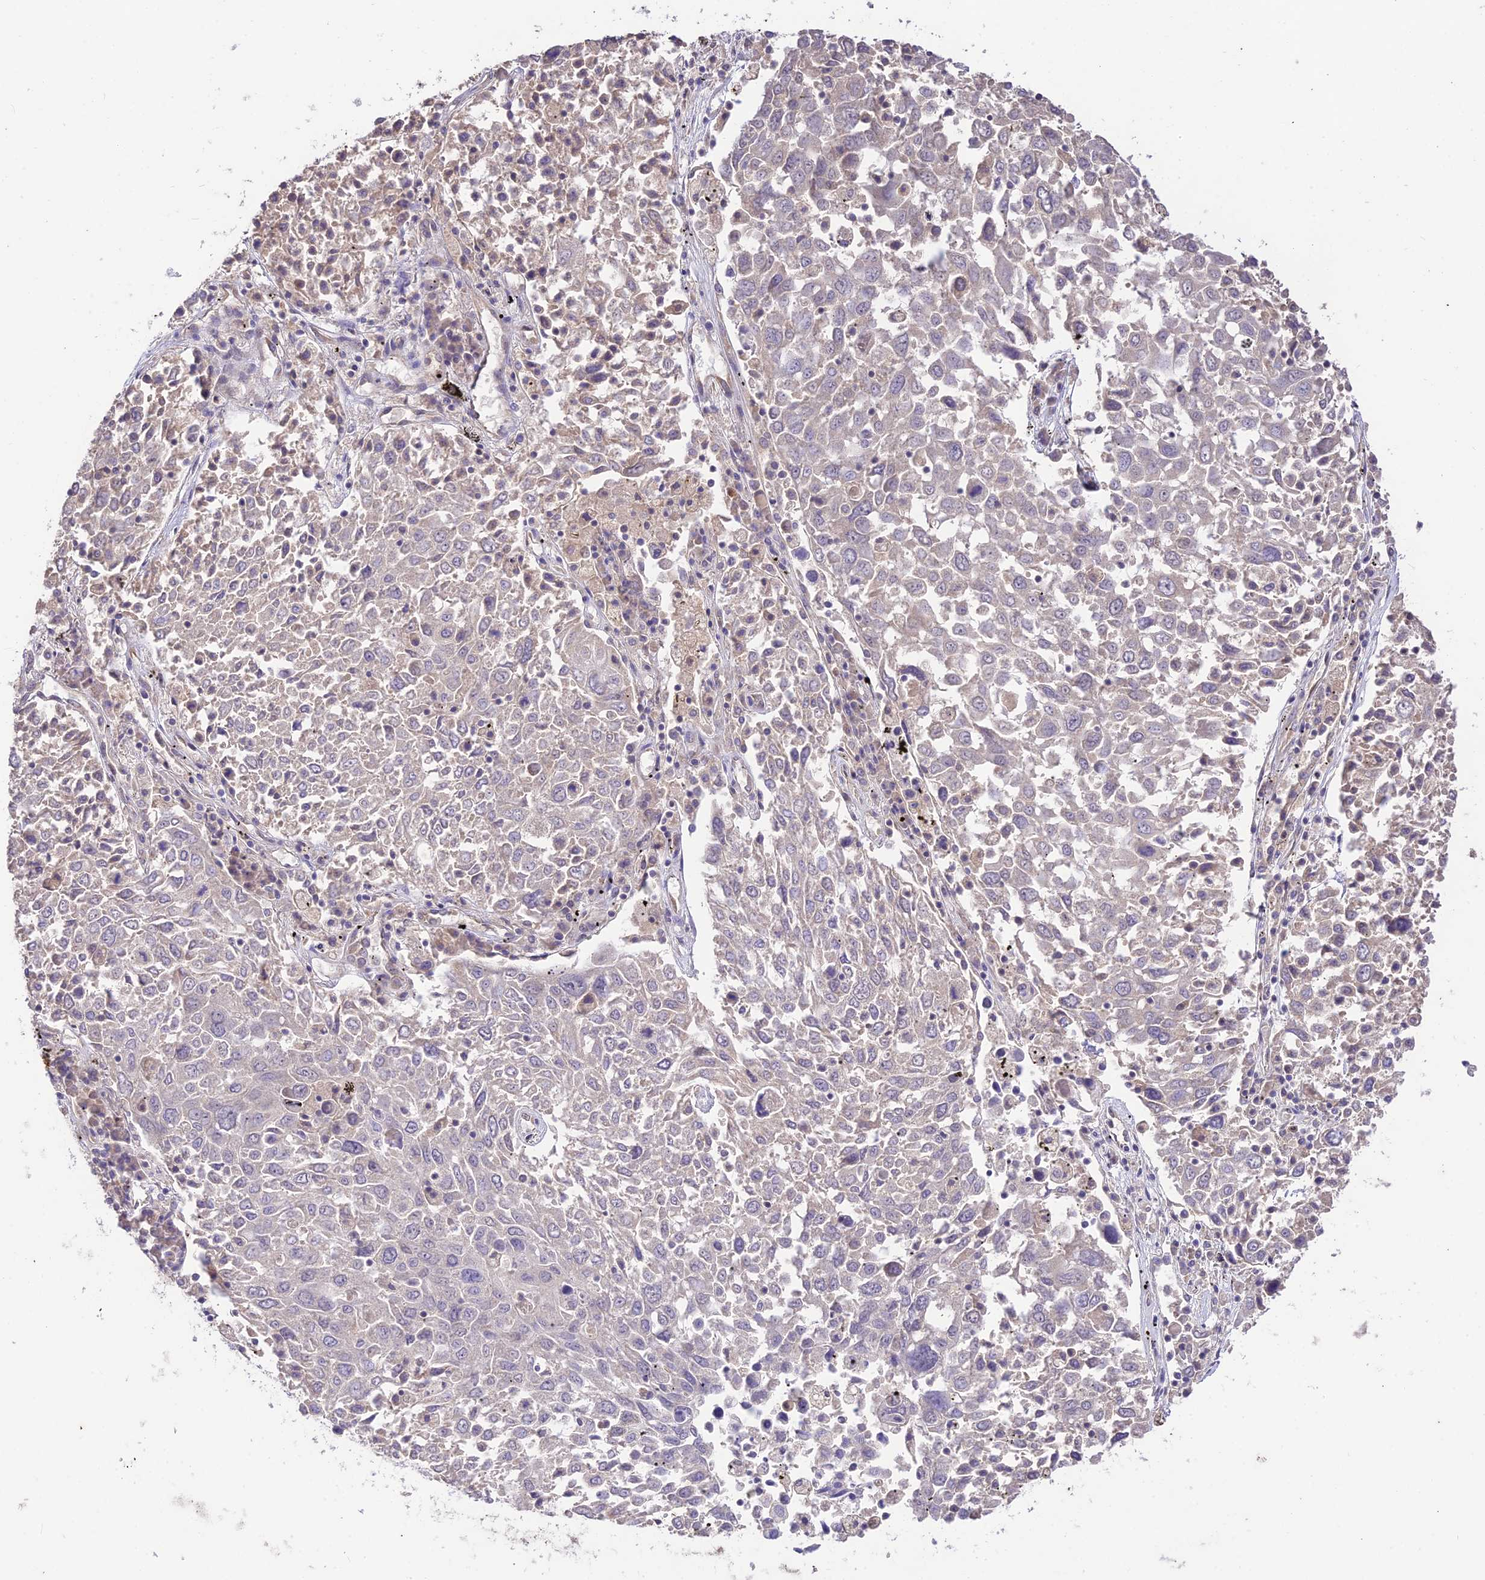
{"staining": {"intensity": "negative", "quantity": "none", "location": "none"}, "tissue": "lung cancer", "cell_type": "Tumor cells", "image_type": "cancer", "snomed": [{"axis": "morphology", "description": "Squamous cell carcinoma, NOS"}, {"axis": "topography", "description": "Lung"}], "caption": "This is a image of immunohistochemistry (IHC) staining of lung squamous cell carcinoma, which shows no staining in tumor cells.", "gene": "TMEM259", "patient": {"sex": "male", "age": 65}}